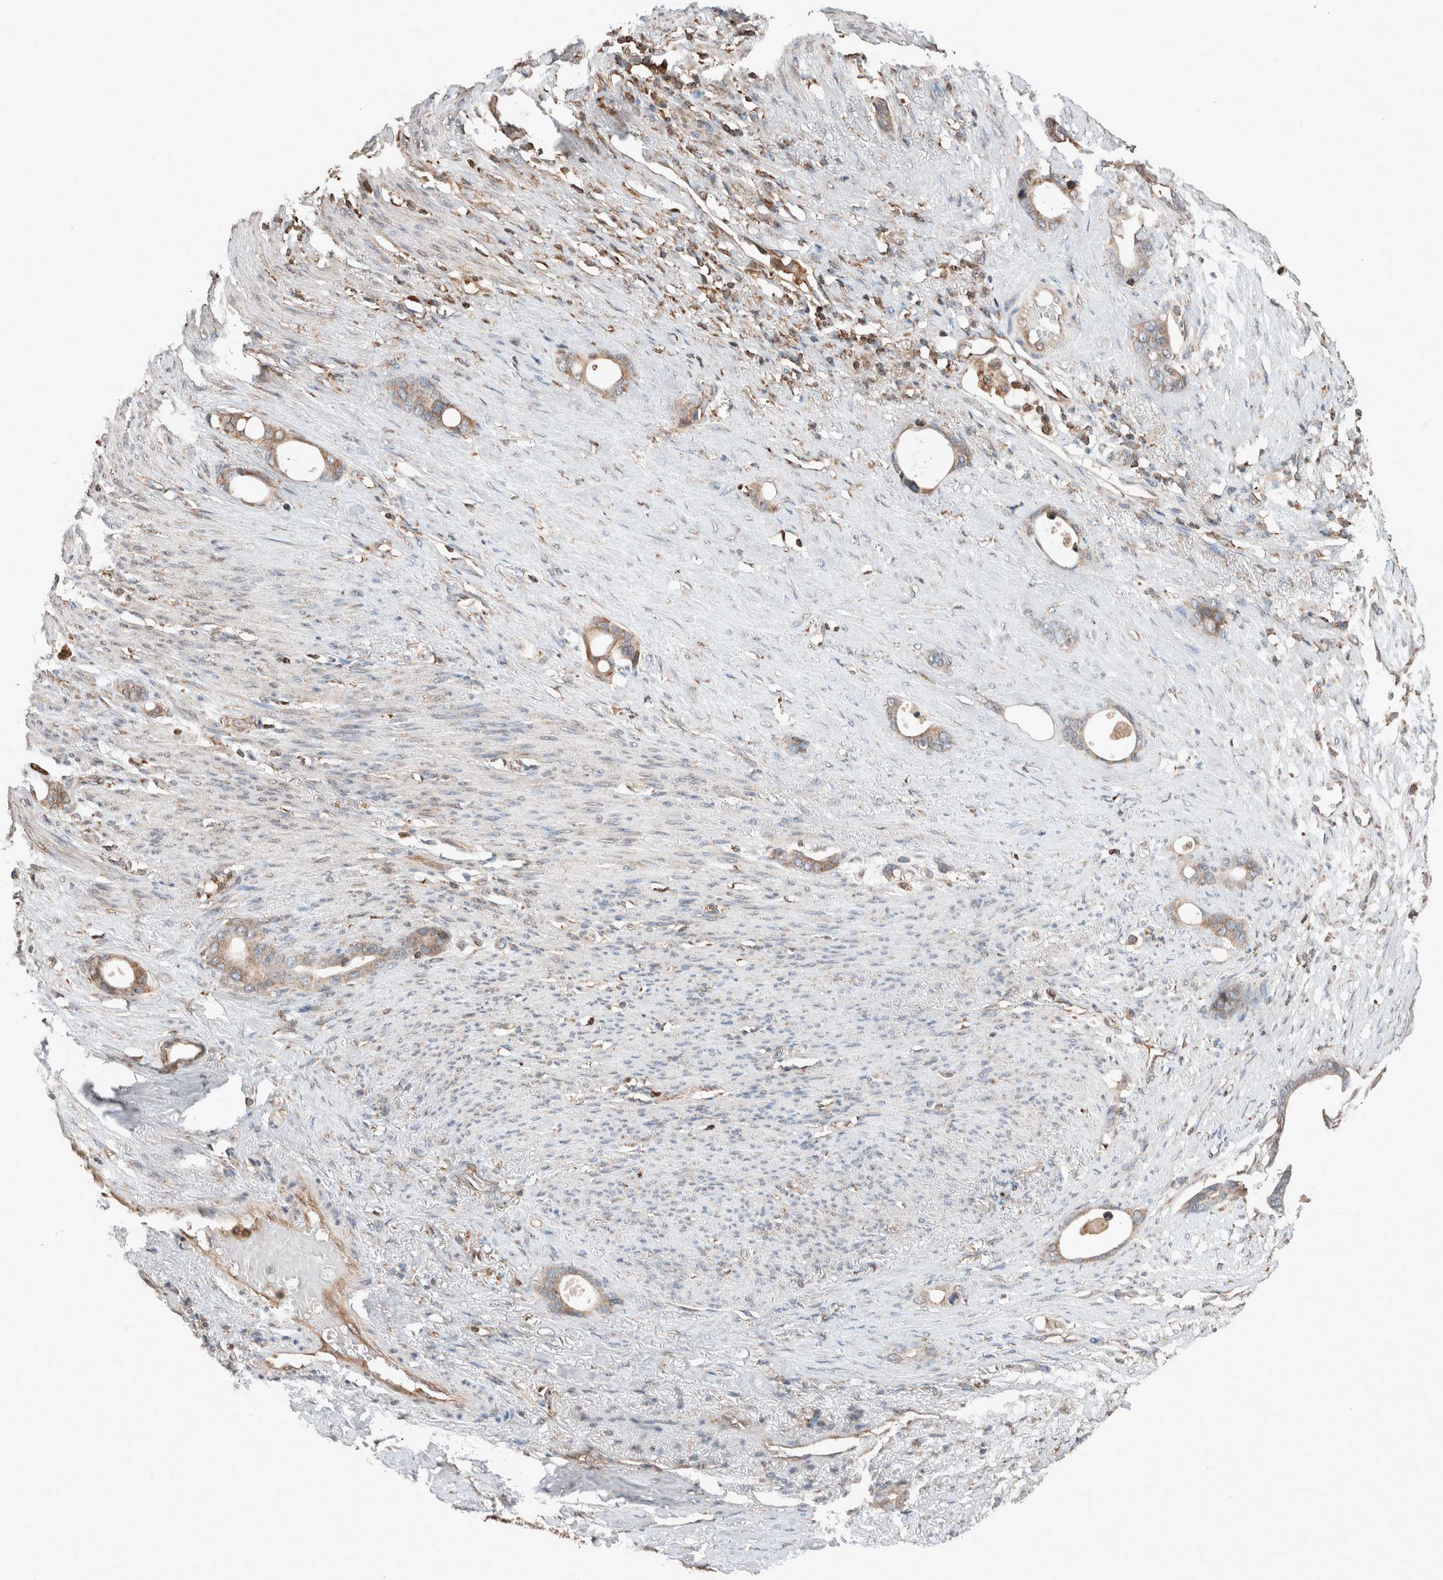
{"staining": {"intensity": "weak", "quantity": "<25%", "location": "cytoplasmic/membranous"}, "tissue": "stomach cancer", "cell_type": "Tumor cells", "image_type": "cancer", "snomed": [{"axis": "morphology", "description": "Adenocarcinoma, NOS"}, {"axis": "topography", "description": "Stomach"}], "caption": "This is an immunohistochemistry image of stomach cancer. There is no expression in tumor cells.", "gene": "ERAP2", "patient": {"sex": "female", "age": 75}}